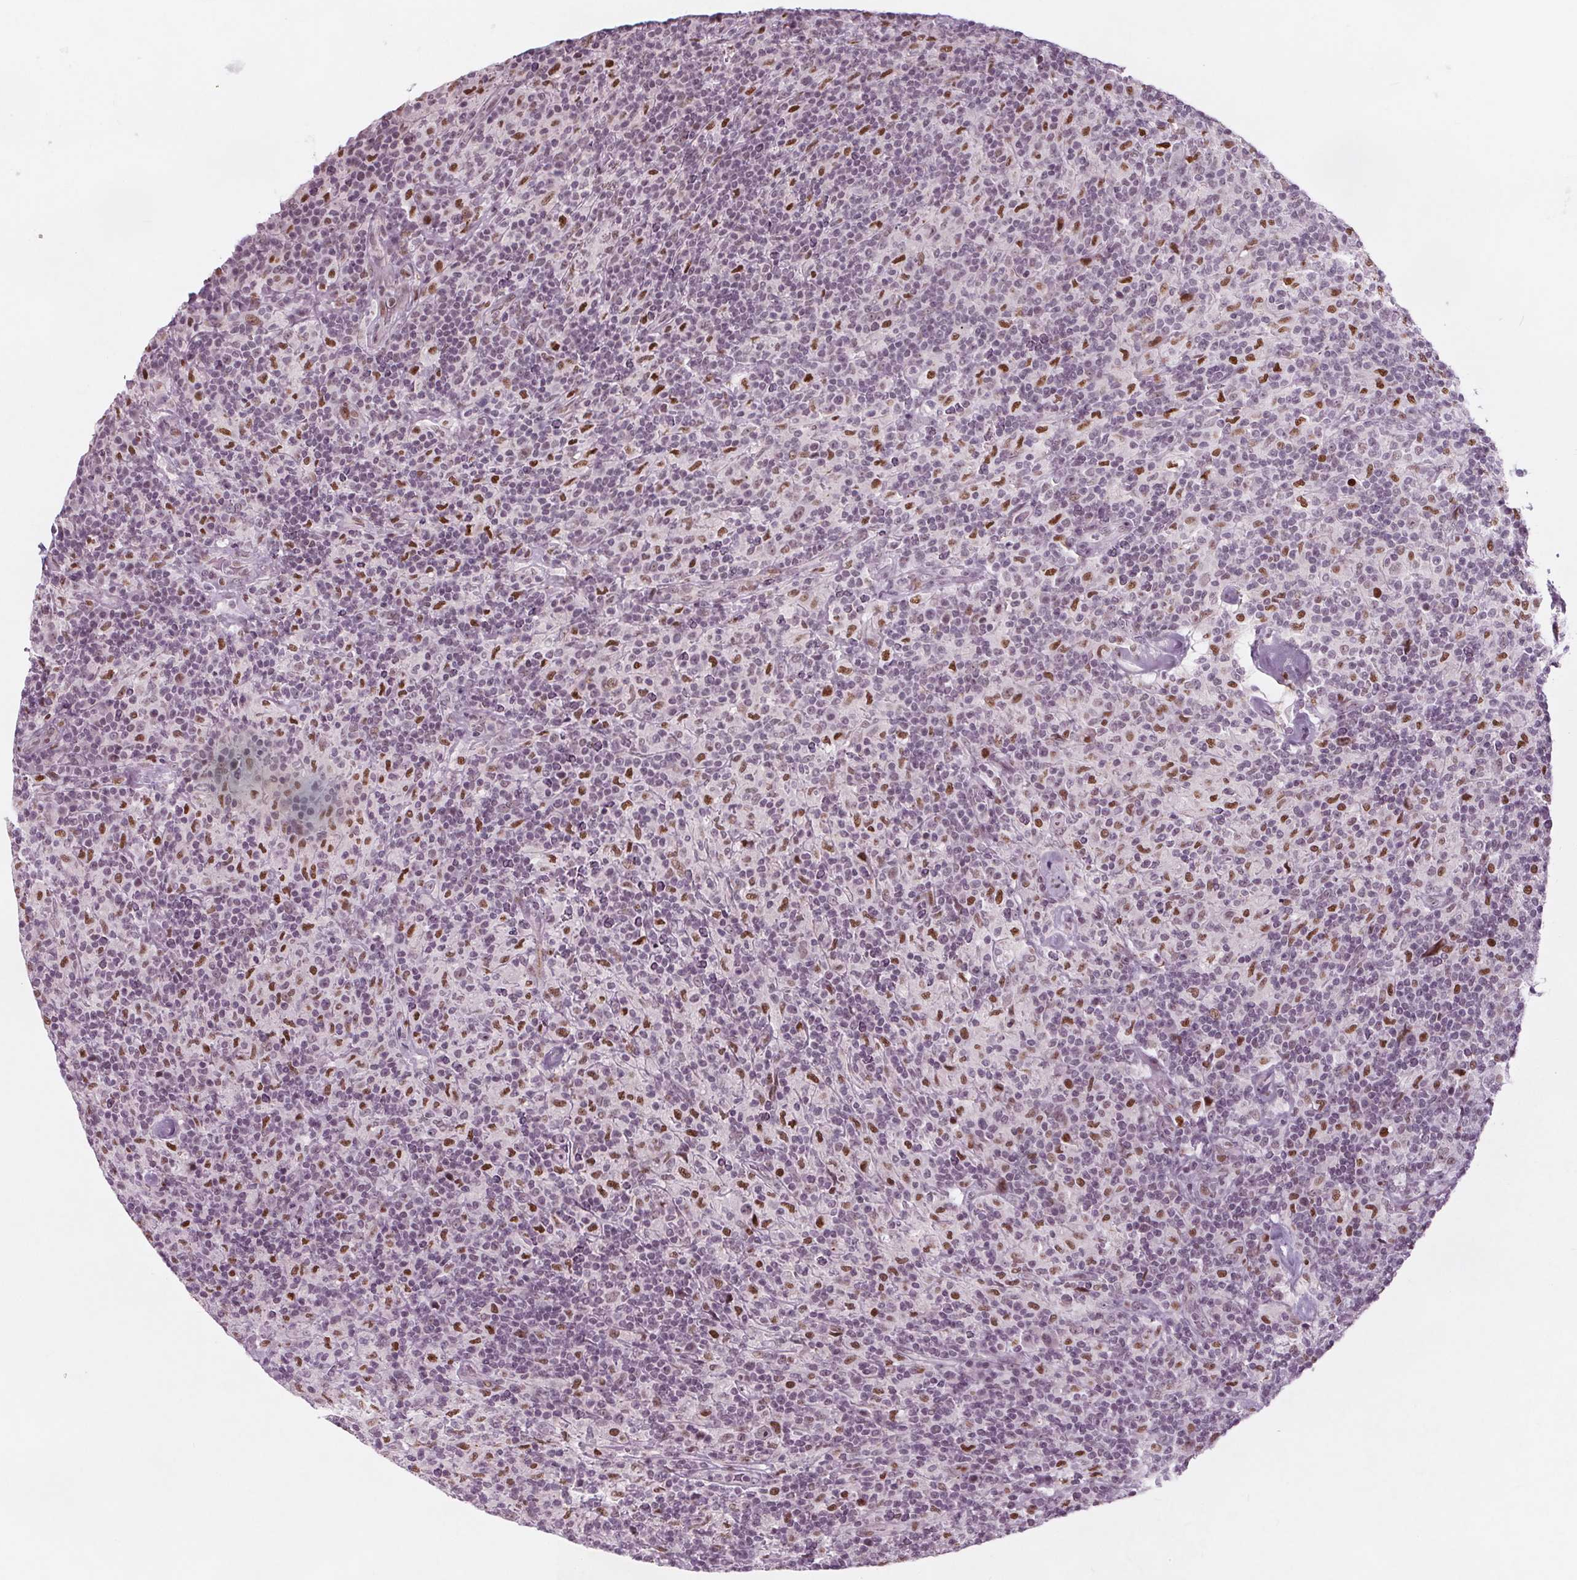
{"staining": {"intensity": "weak", "quantity": "25%-75%", "location": "nuclear"}, "tissue": "lymphoma", "cell_type": "Tumor cells", "image_type": "cancer", "snomed": [{"axis": "morphology", "description": "Hodgkin's disease, NOS"}, {"axis": "topography", "description": "Lymph node"}], "caption": "Immunohistochemistry (IHC) (DAB) staining of human Hodgkin's disease demonstrates weak nuclear protein staining in approximately 25%-75% of tumor cells.", "gene": "TAF6L", "patient": {"sex": "male", "age": 70}}